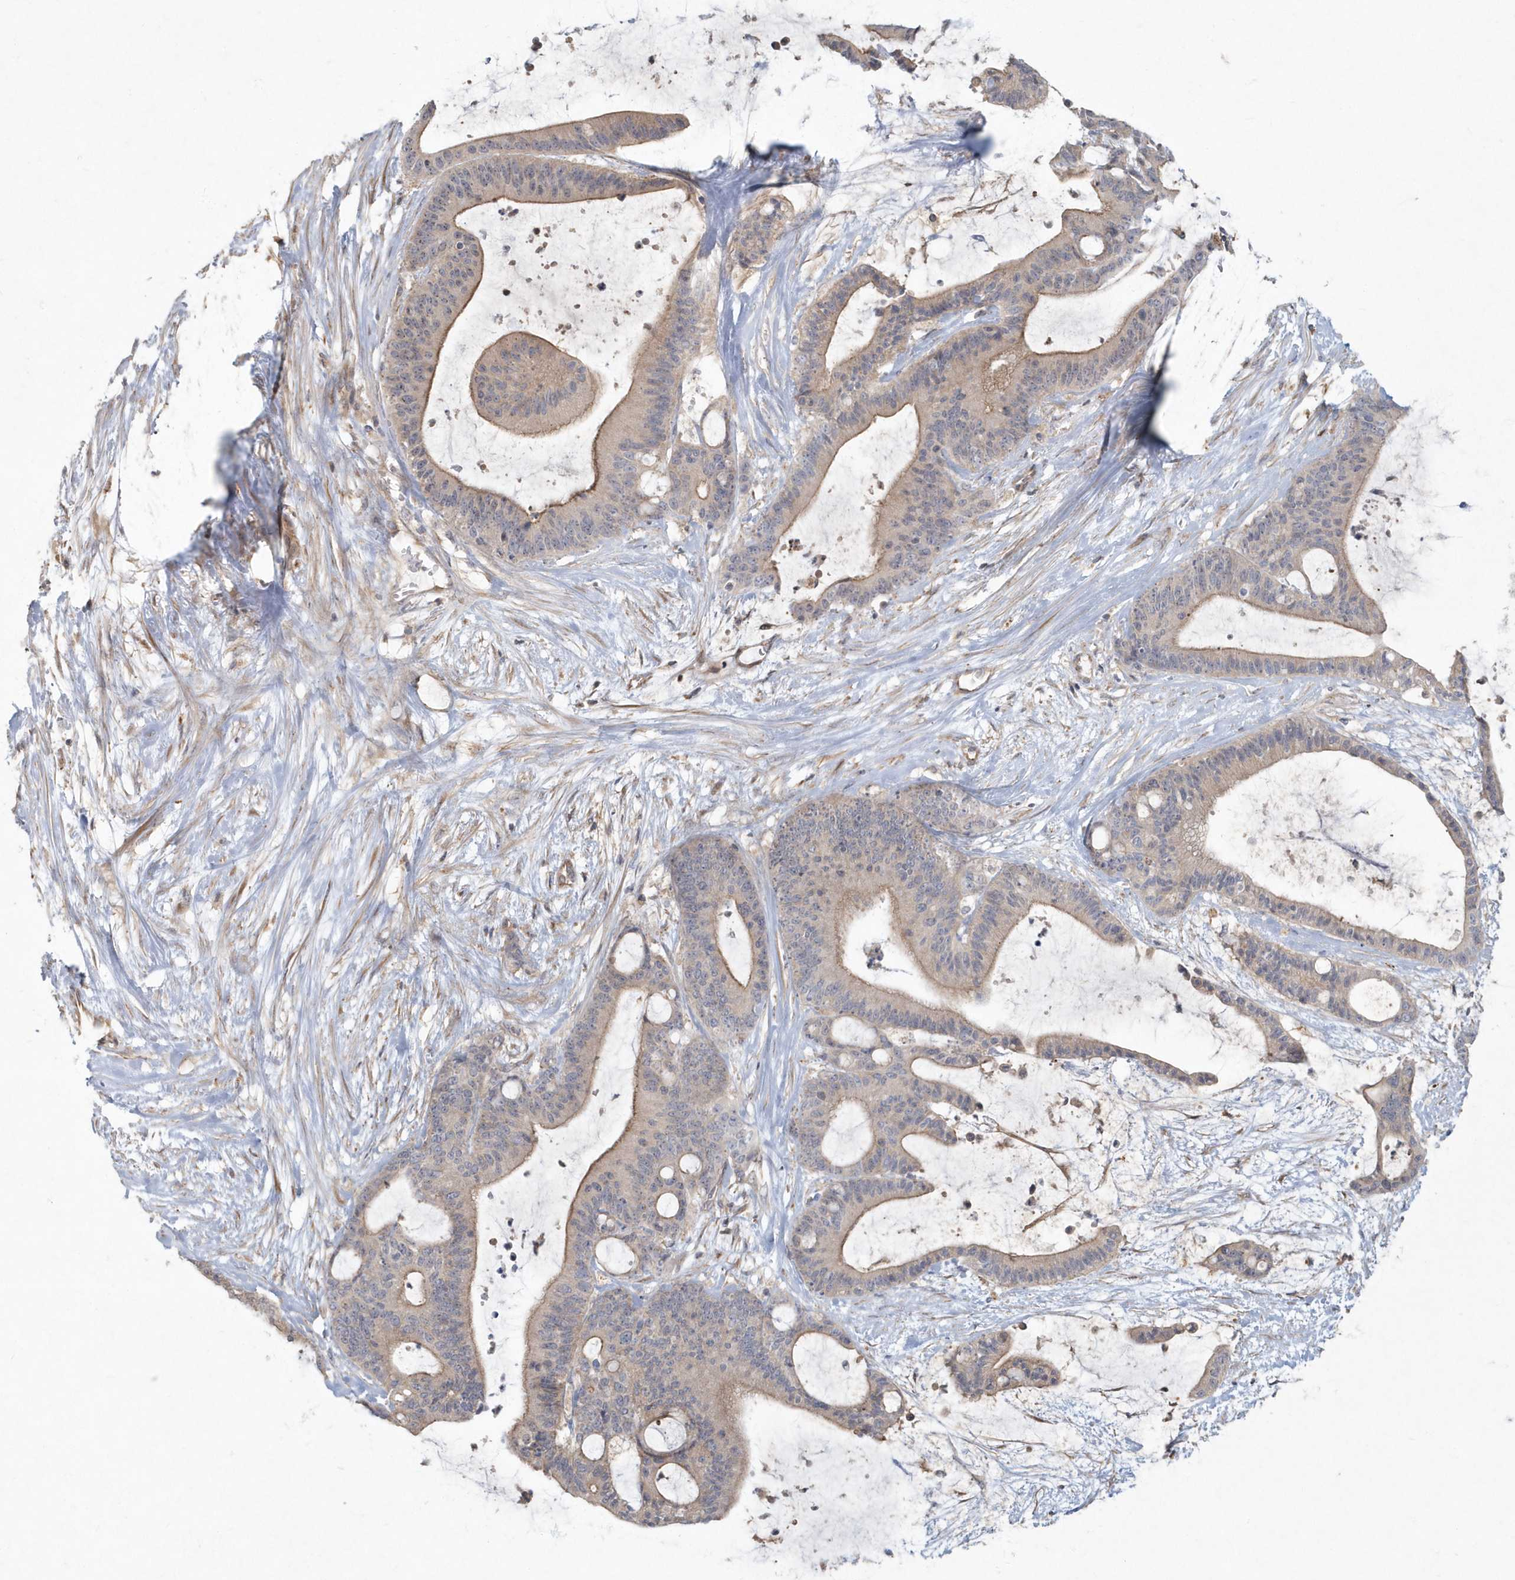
{"staining": {"intensity": "weak", "quantity": "25%-75%", "location": "cytoplasmic/membranous"}, "tissue": "liver cancer", "cell_type": "Tumor cells", "image_type": "cancer", "snomed": [{"axis": "morphology", "description": "Cholangiocarcinoma"}, {"axis": "topography", "description": "Liver"}], "caption": "A brown stain labels weak cytoplasmic/membranous staining of a protein in liver cancer tumor cells. (Brightfield microscopy of DAB IHC at high magnification).", "gene": "ARHGEF38", "patient": {"sex": "female", "age": 73}}